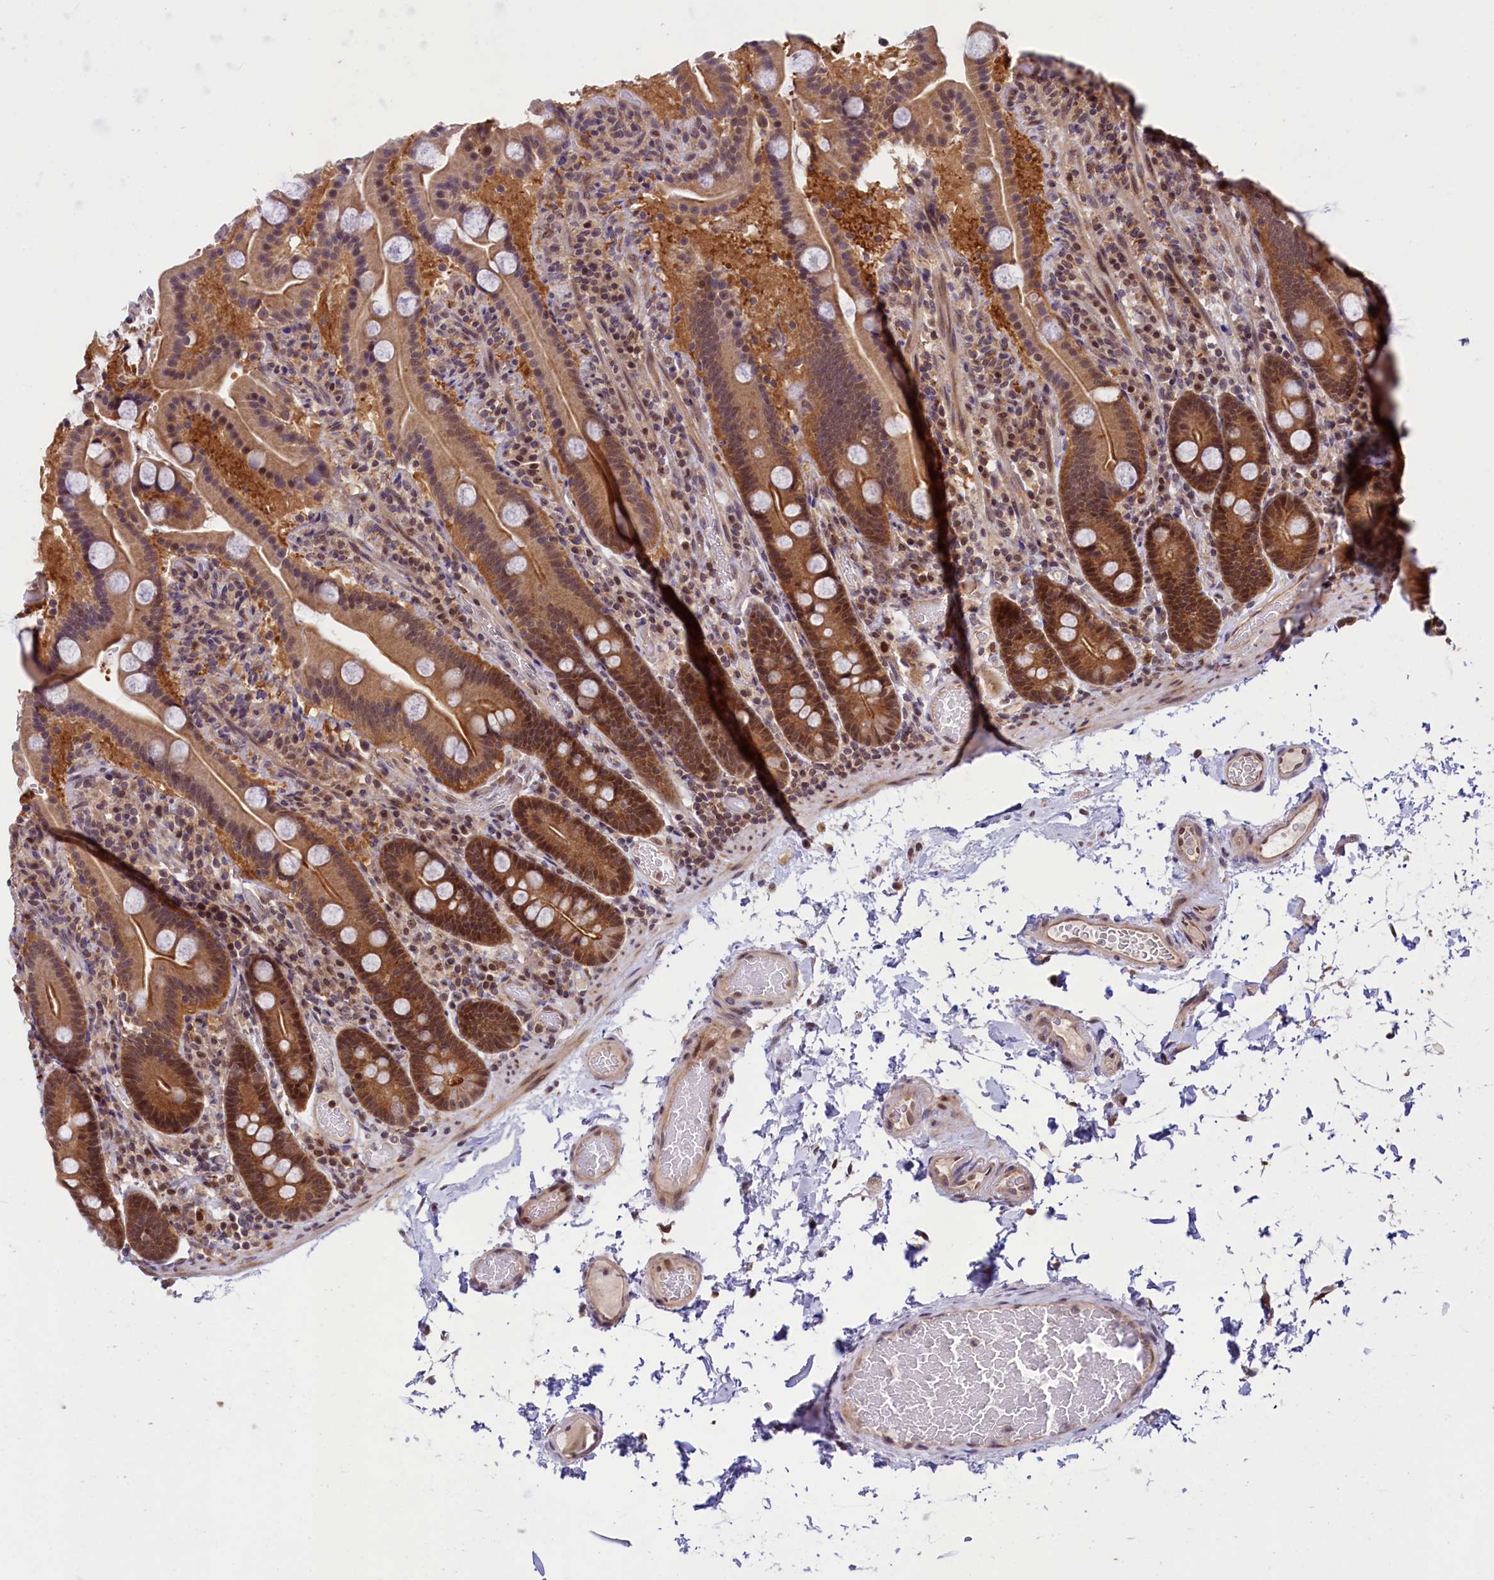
{"staining": {"intensity": "moderate", "quantity": ">75%", "location": "cytoplasmic/membranous,nuclear"}, "tissue": "duodenum", "cell_type": "Glandular cells", "image_type": "normal", "snomed": [{"axis": "morphology", "description": "Normal tissue, NOS"}, {"axis": "topography", "description": "Duodenum"}], "caption": "Immunohistochemistry (IHC) of unremarkable human duodenum reveals medium levels of moderate cytoplasmic/membranous,nuclear staining in approximately >75% of glandular cells.", "gene": "SLC7A6OS", "patient": {"sex": "male", "age": 55}}